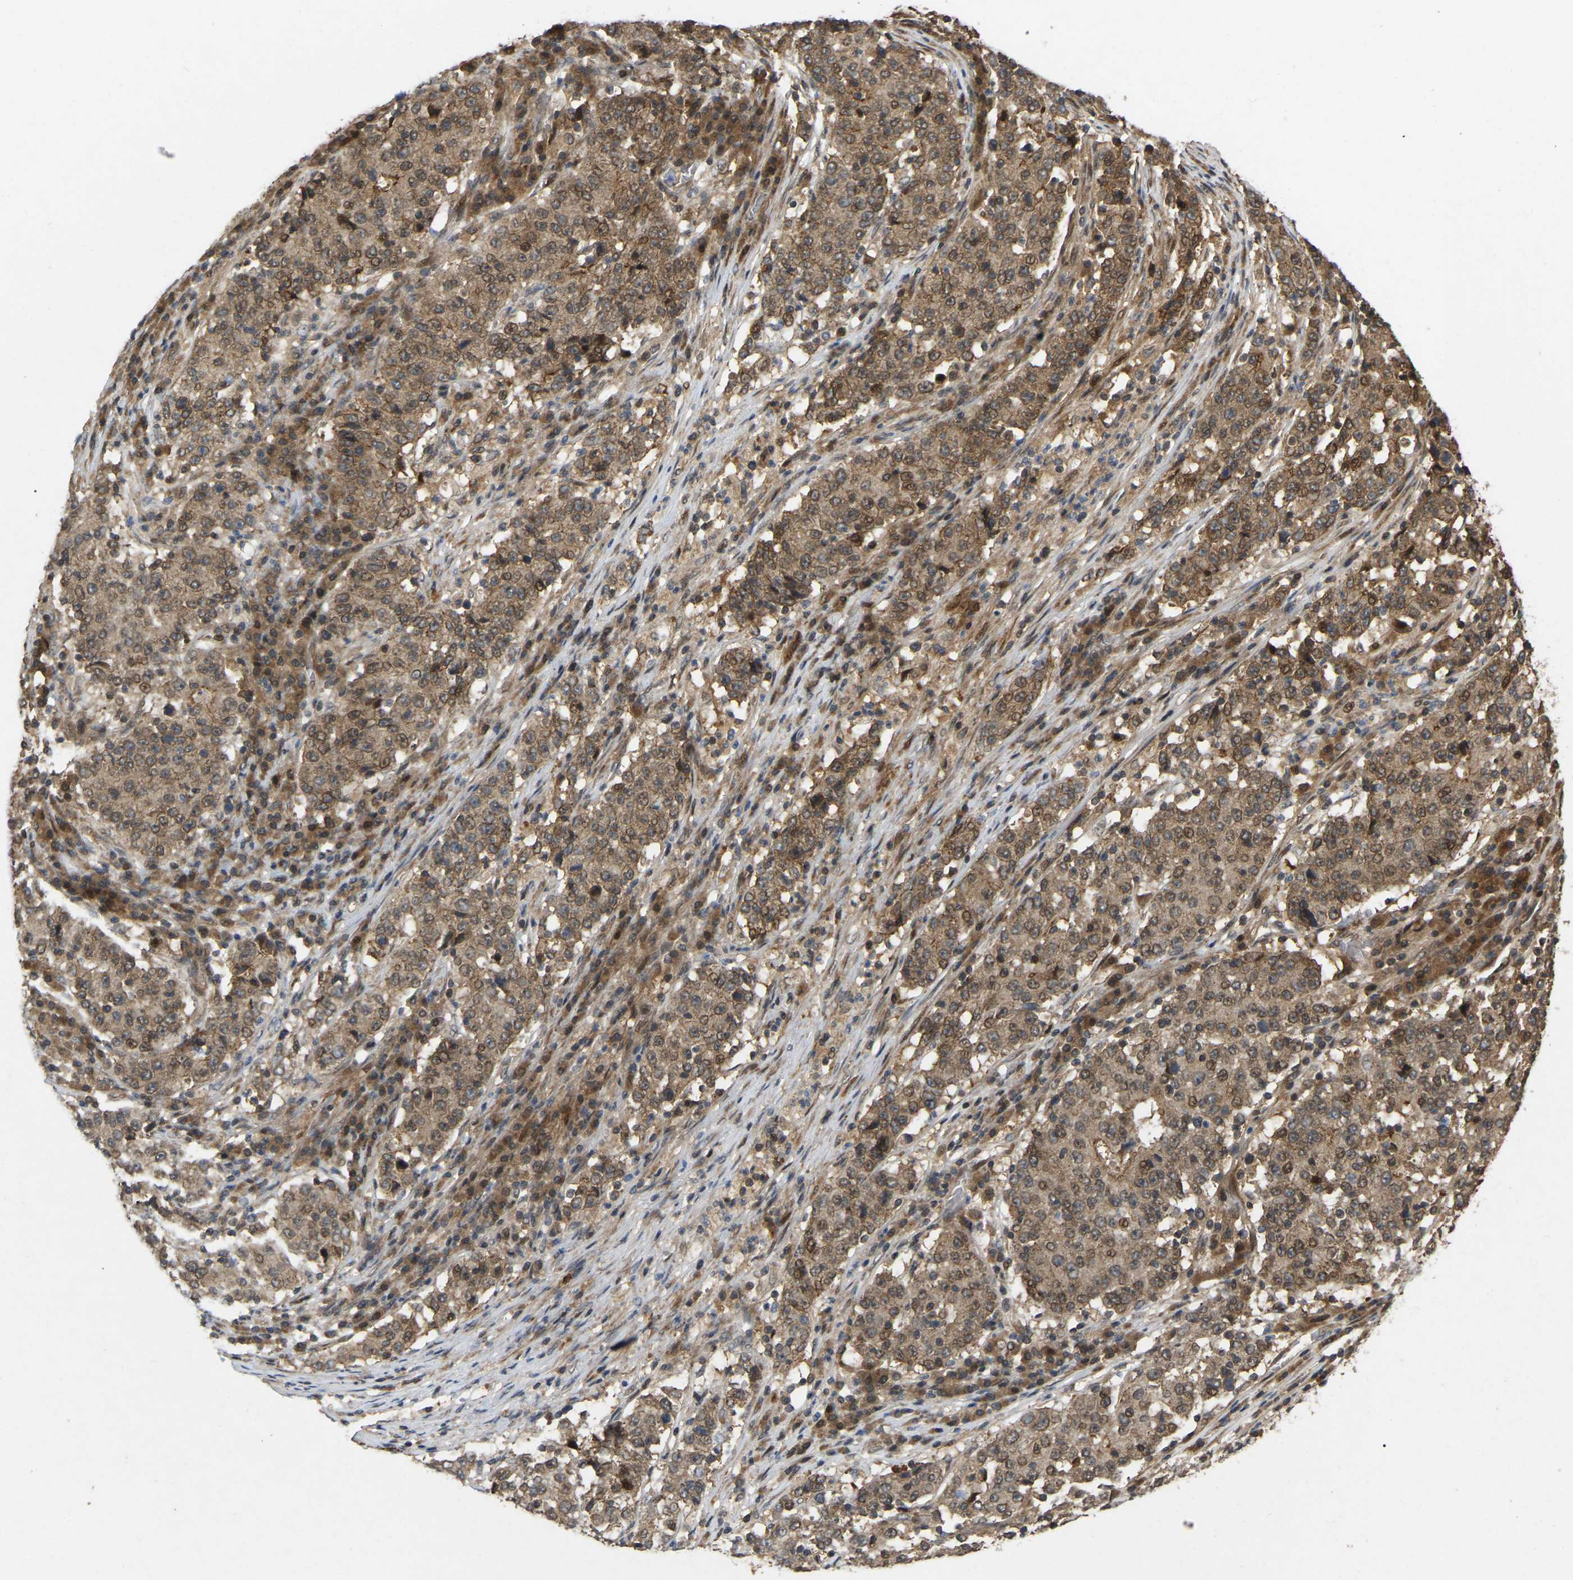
{"staining": {"intensity": "moderate", "quantity": ">75%", "location": "cytoplasmic/membranous,nuclear"}, "tissue": "stomach cancer", "cell_type": "Tumor cells", "image_type": "cancer", "snomed": [{"axis": "morphology", "description": "Adenocarcinoma, NOS"}, {"axis": "topography", "description": "Stomach"}], "caption": "Immunohistochemical staining of adenocarcinoma (stomach) shows medium levels of moderate cytoplasmic/membranous and nuclear protein expression in about >75% of tumor cells.", "gene": "KIAA1549", "patient": {"sex": "male", "age": 59}}